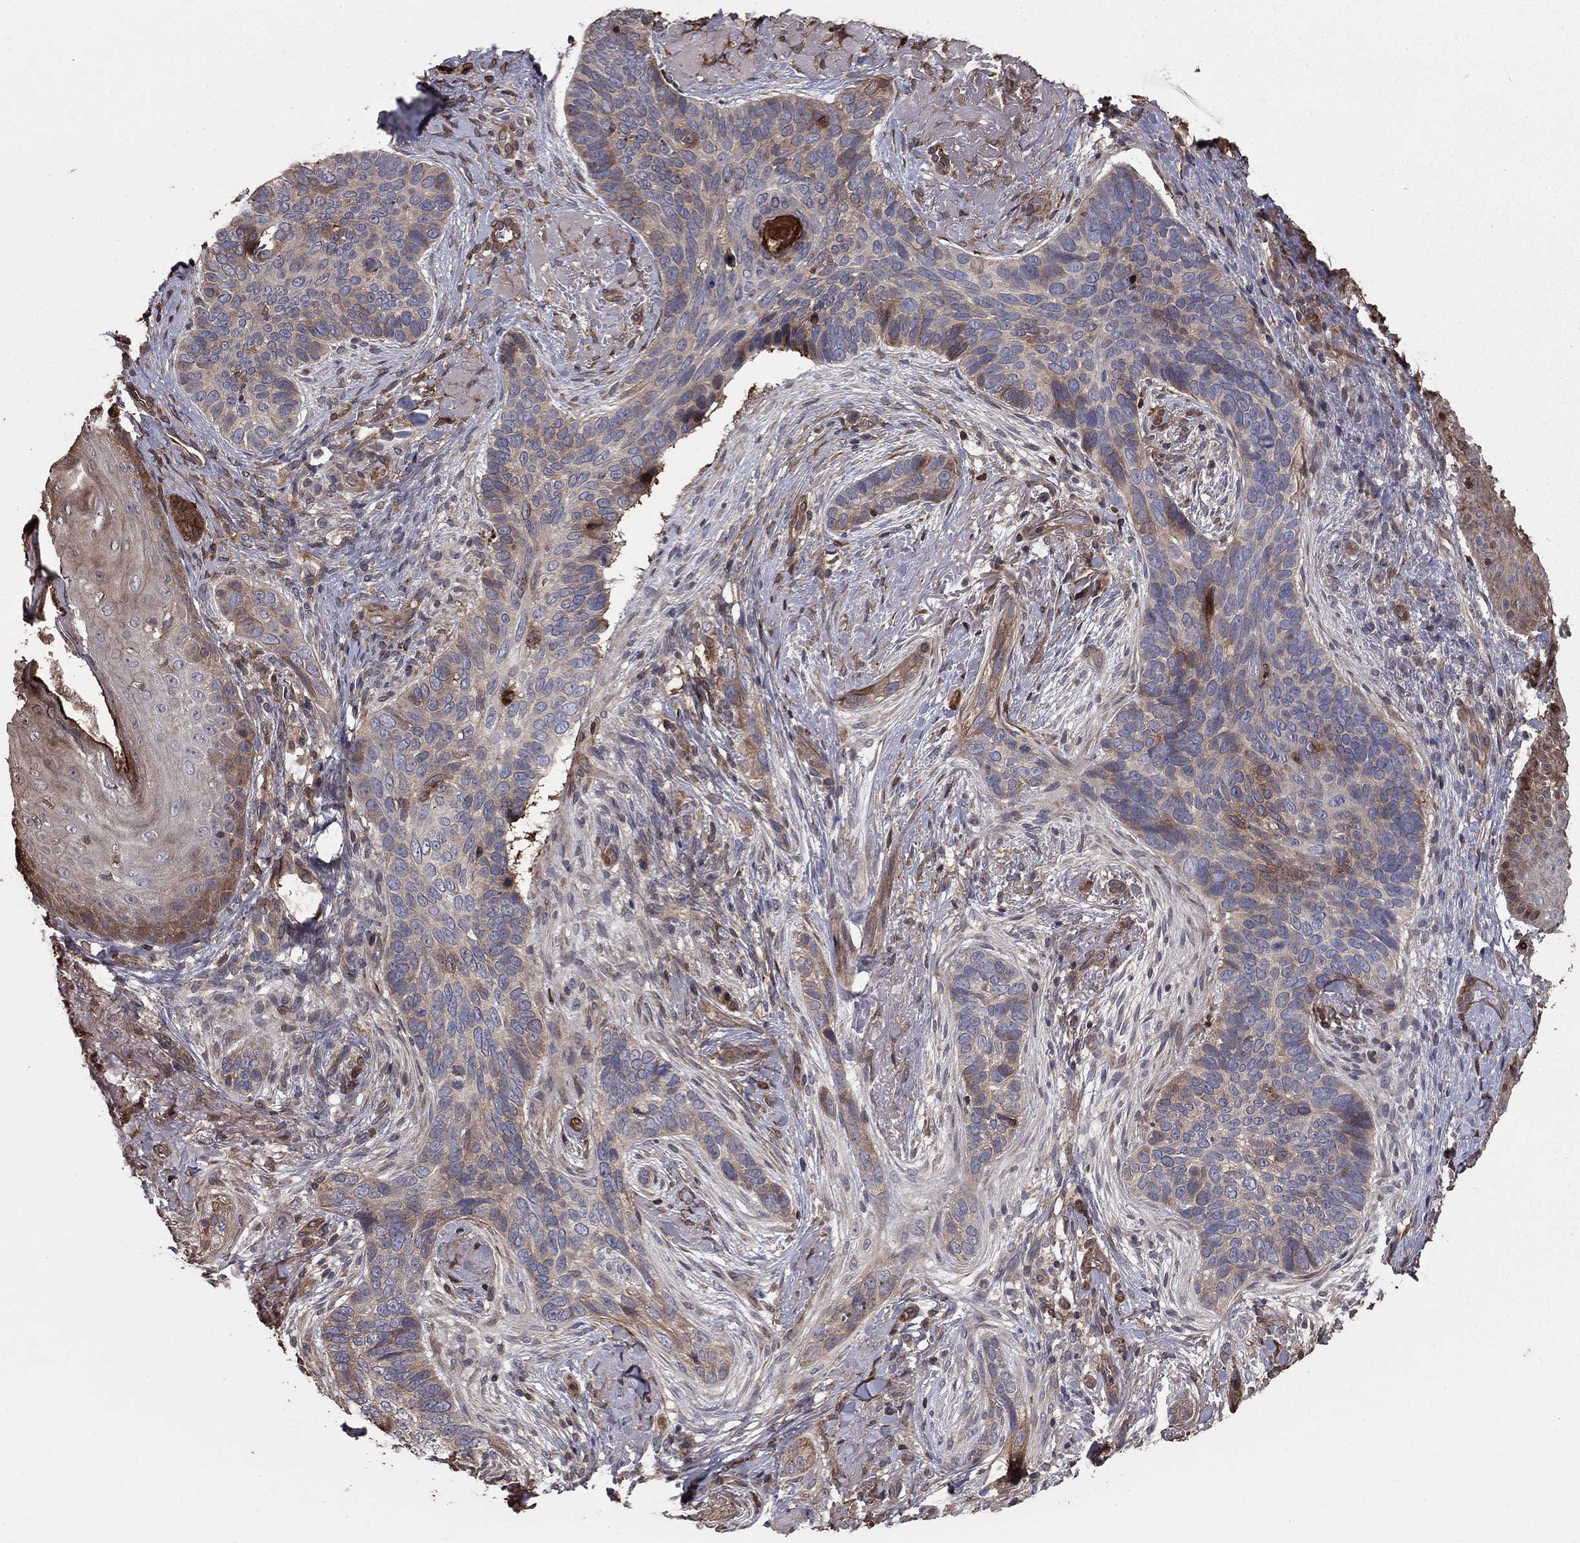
{"staining": {"intensity": "weak", "quantity": "<25%", "location": "cytoplasmic/membranous"}, "tissue": "skin cancer", "cell_type": "Tumor cells", "image_type": "cancer", "snomed": [{"axis": "morphology", "description": "Basal cell carcinoma"}, {"axis": "topography", "description": "Skin"}], "caption": "Image shows no protein expression in tumor cells of skin cancer tissue.", "gene": "GYG1", "patient": {"sex": "male", "age": 91}}